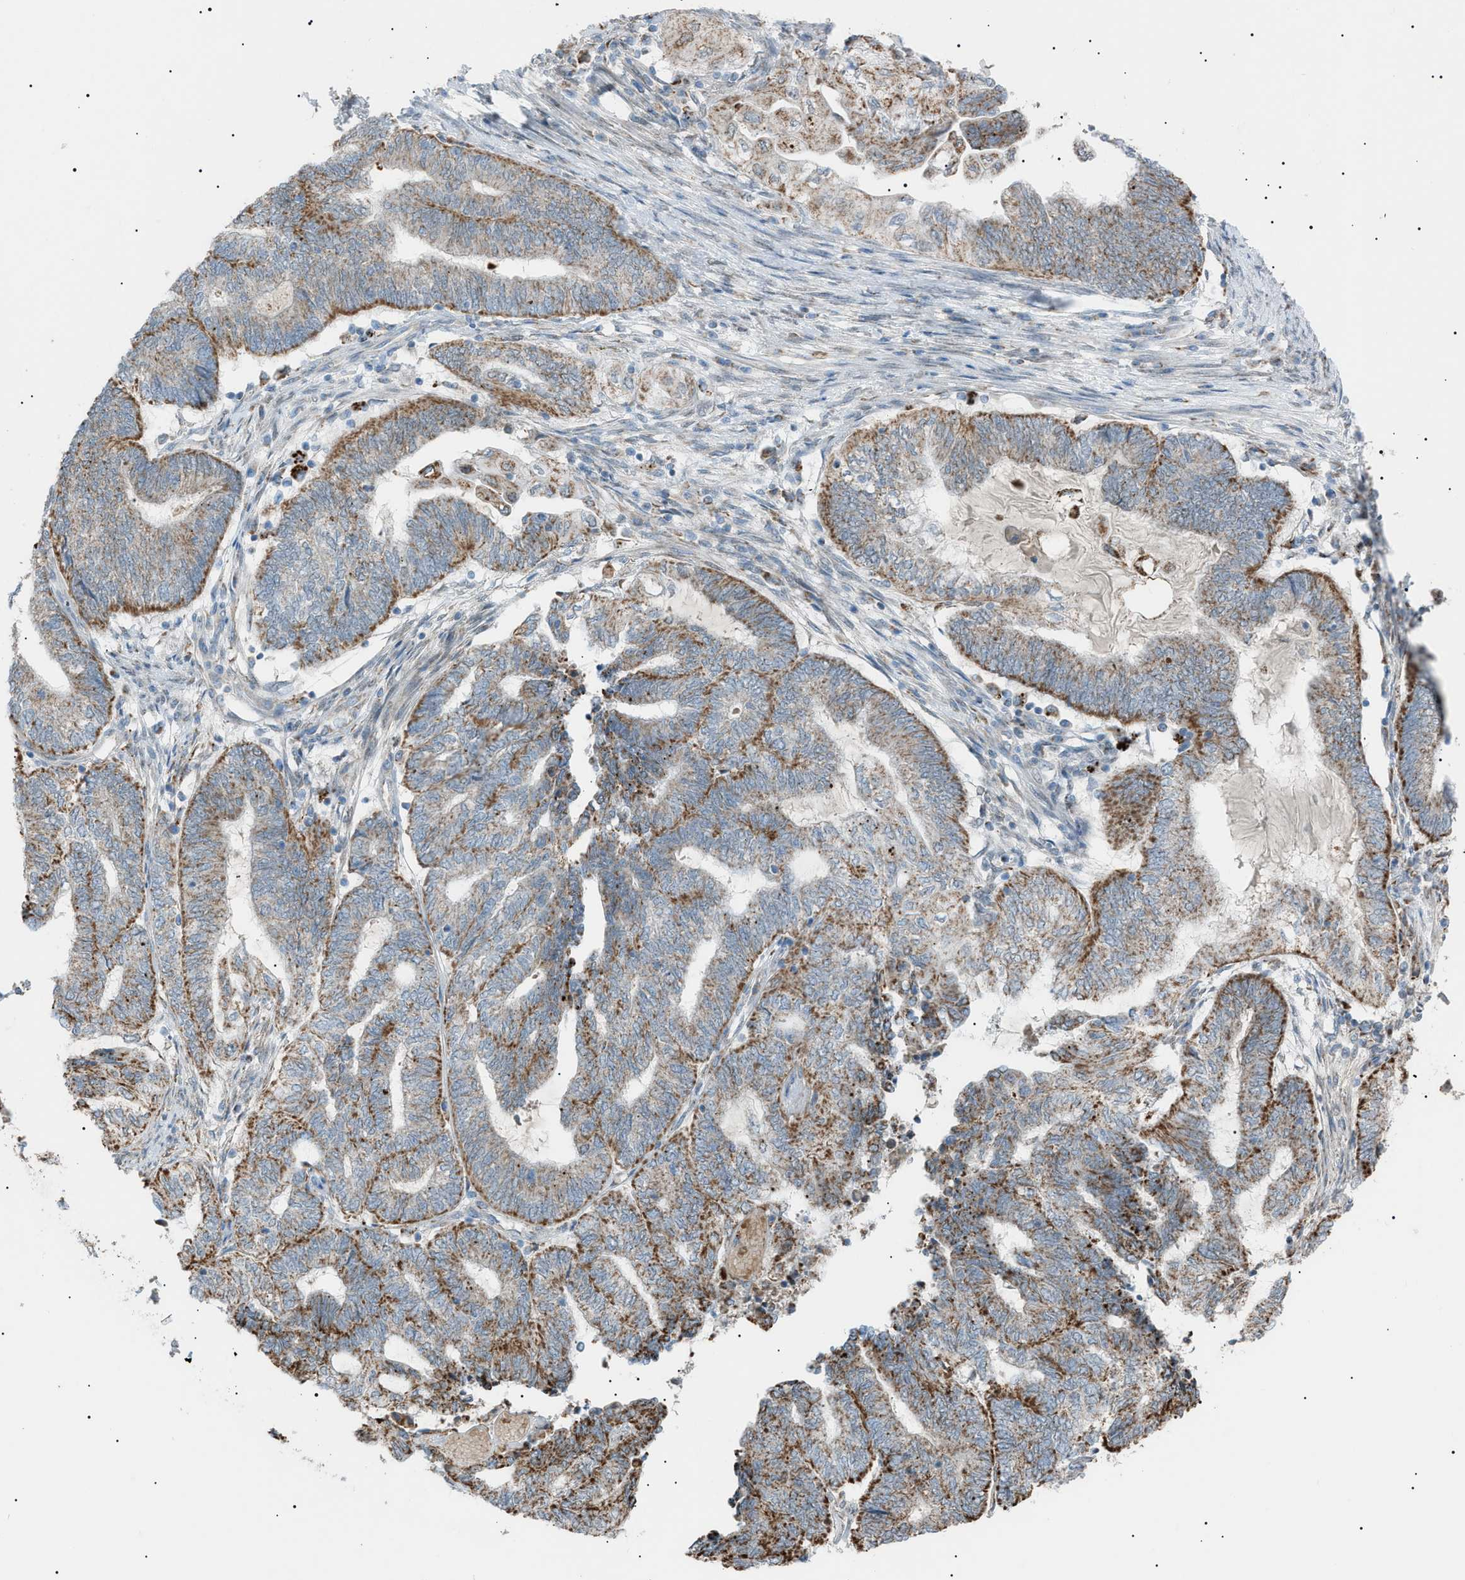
{"staining": {"intensity": "moderate", "quantity": ">75%", "location": "cytoplasmic/membranous"}, "tissue": "endometrial cancer", "cell_type": "Tumor cells", "image_type": "cancer", "snomed": [{"axis": "morphology", "description": "Adenocarcinoma, NOS"}, {"axis": "topography", "description": "Uterus"}, {"axis": "topography", "description": "Endometrium"}], "caption": "DAB immunohistochemical staining of endometrial adenocarcinoma shows moderate cytoplasmic/membranous protein expression in about >75% of tumor cells.", "gene": "ZNF516", "patient": {"sex": "female", "age": 70}}